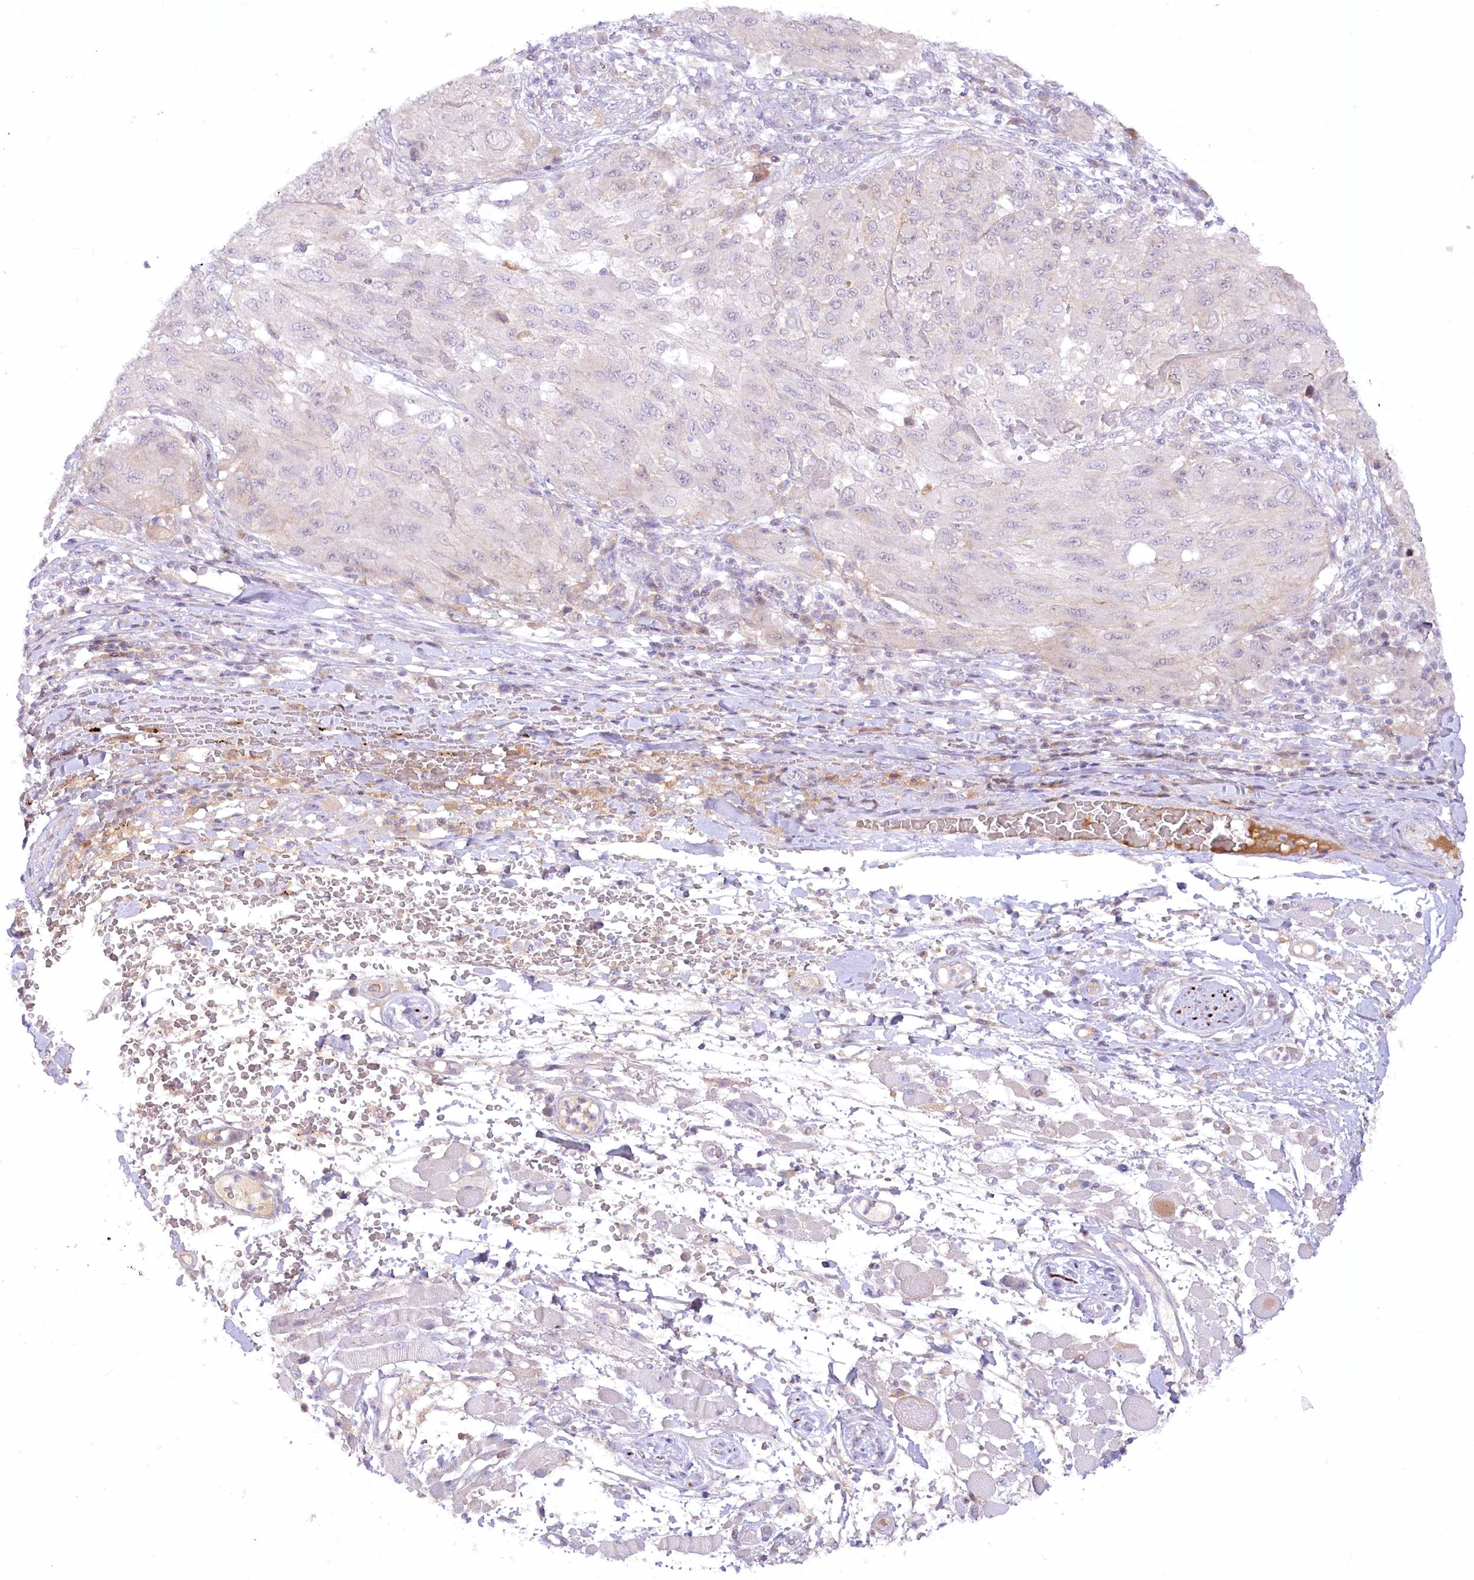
{"staining": {"intensity": "negative", "quantity": "none", "location": "none"}, "tissue": "melanoma", "cell_type": "Tumor cells", "image_type": "cancer", "snomed": [{"axis": "morphology", "description": "Malignant melanoma, NOS"}, {"axis": "topography", "description": "Skin"}], "caption": "An image of malignant melanoma stained for a protein demonstrates no brown staining in tumor cells.", "gene": "EFHC2", "patient": {"sex": "female", "age": 91}}